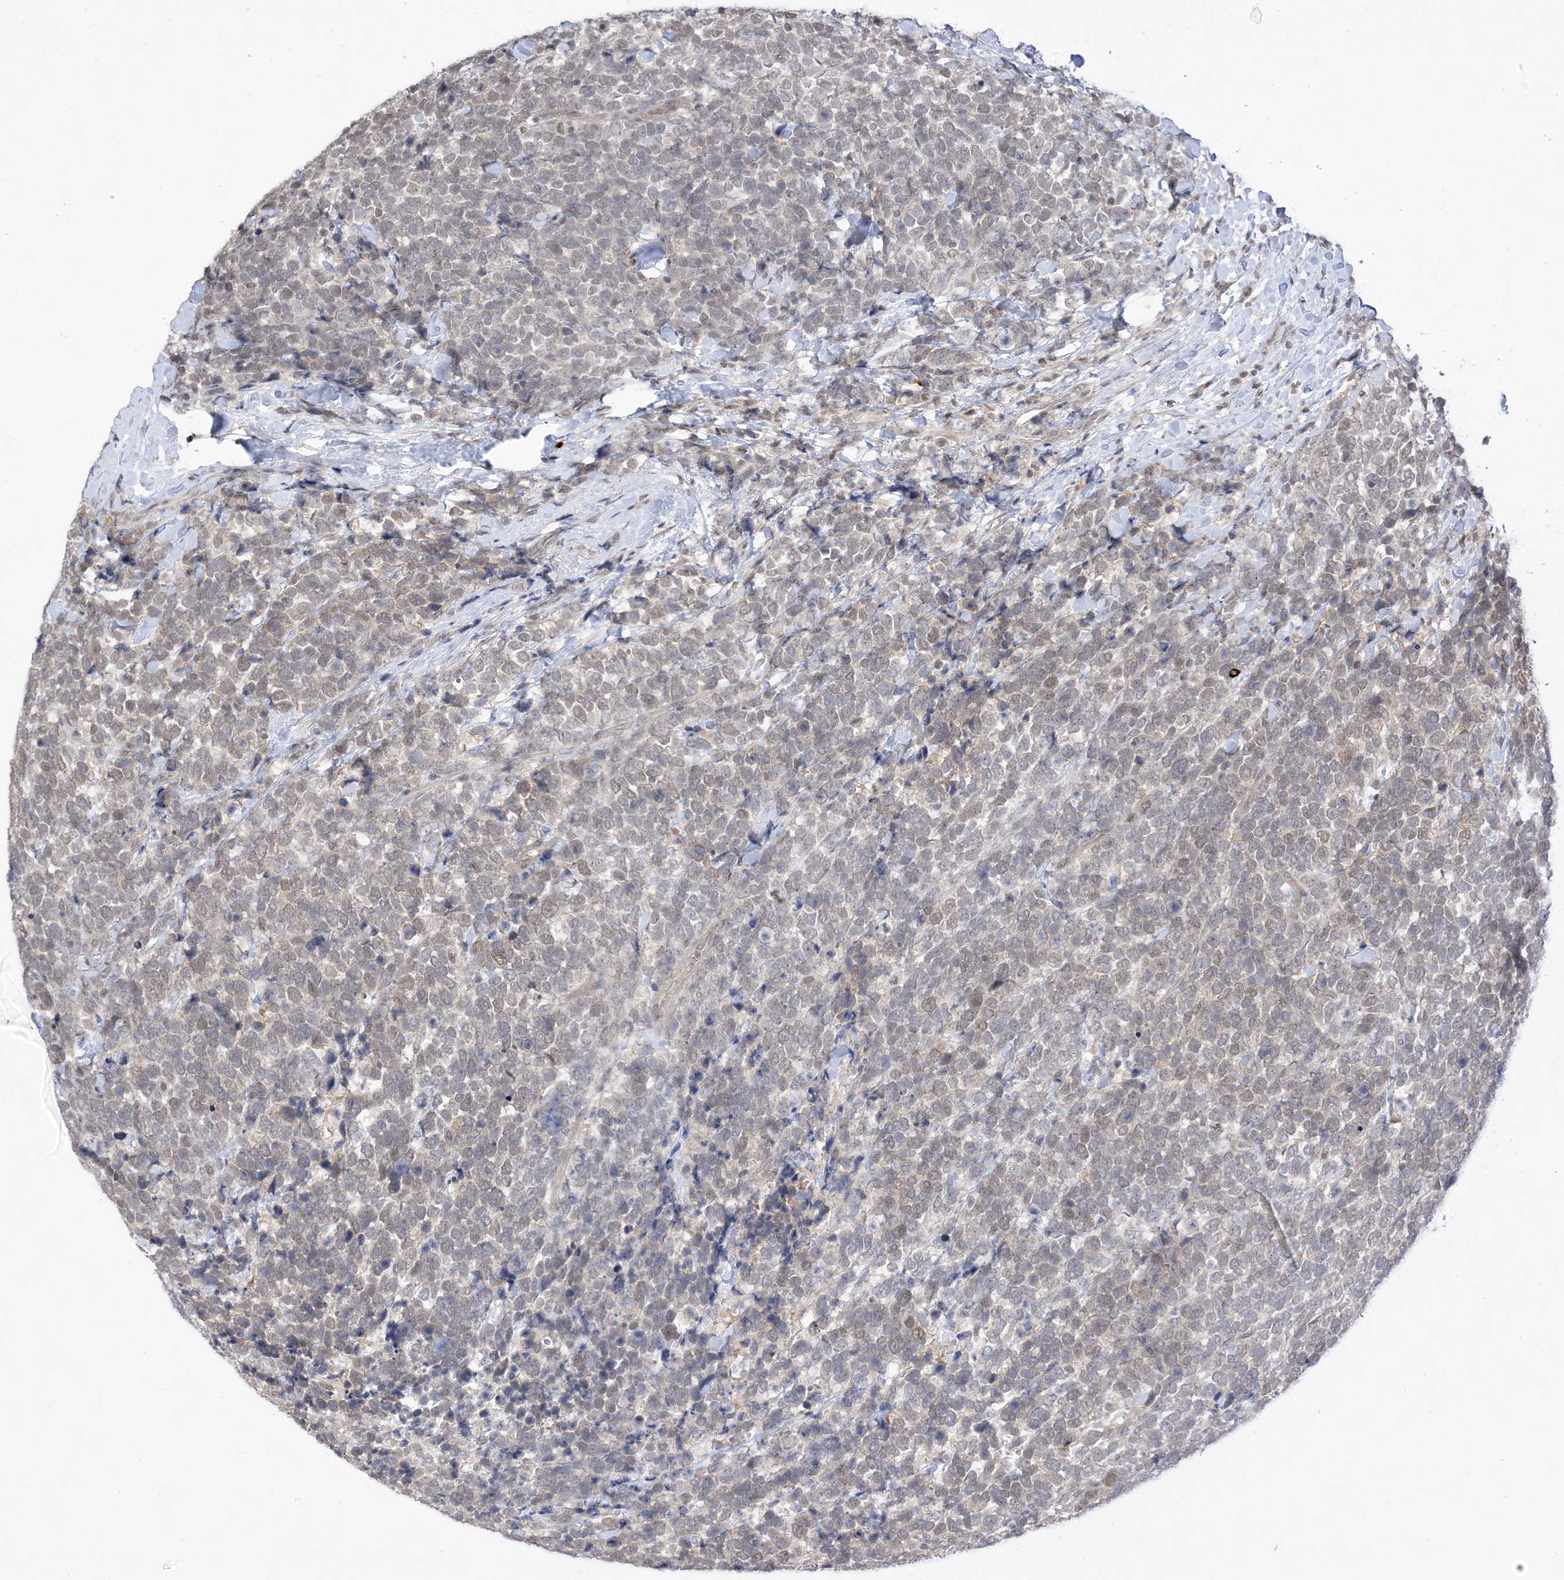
{"staining": {"intensity": "weak", "quantity": "<25%", "location": "nuclear"}, "tissue": "urothelial cancer", "cell_type": "Tumor cells", "image_type": "cancer", "snomed": [{"axis": "morphology", "description": "Urothelial carcinoma, High grade"}, {"axis": "topography", "description": "Urinary bladder"}], "caption": "Tumor cells are negative for brown protein staining in urothelial carcinoma (high-grade).", "gene": "RANBP9", "patient": {"sex": "female", "age": 82}}